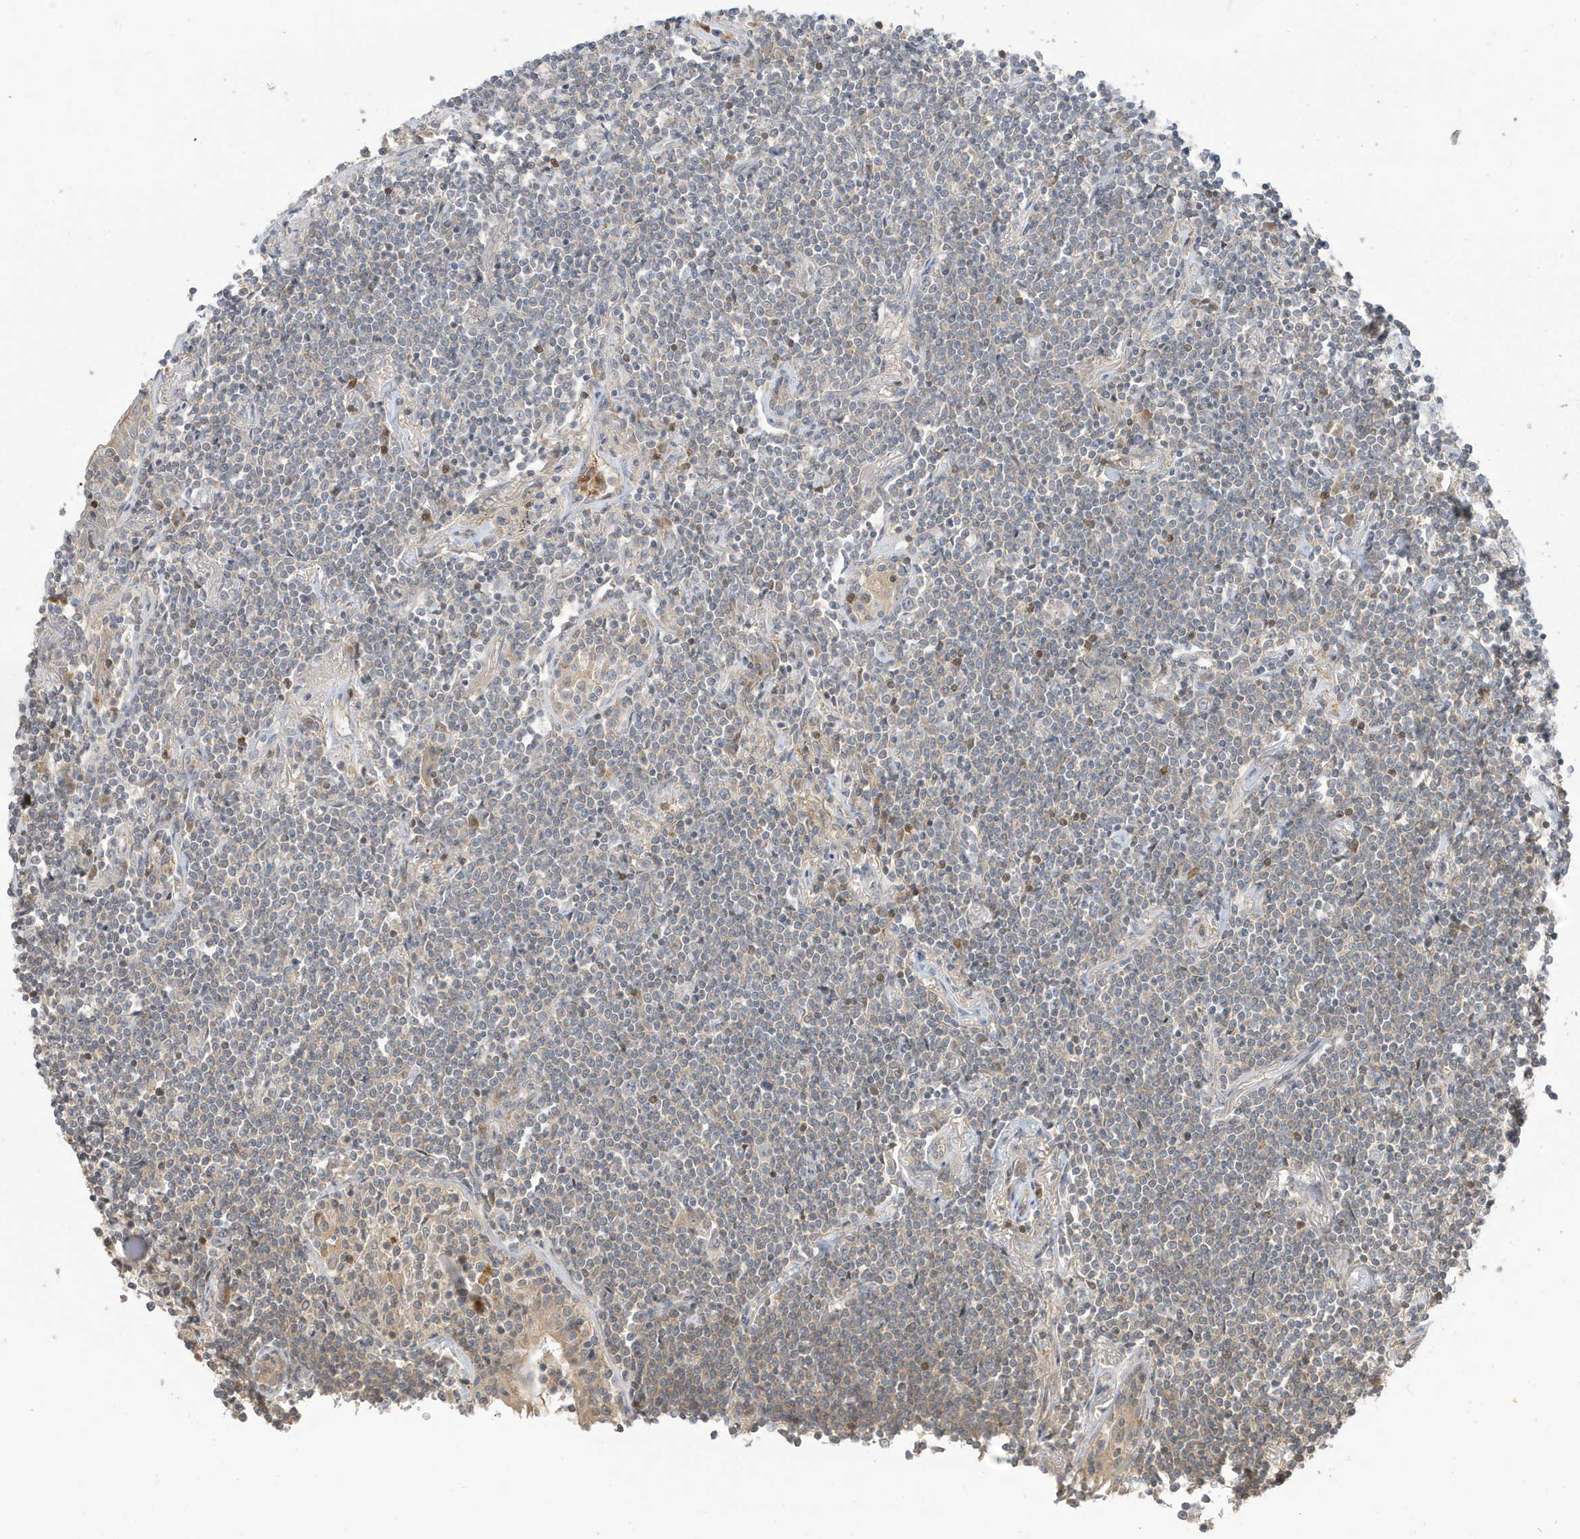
{"staining": {"intensity": "negative", "quantity": "none", "location": "none"}, "tissue": "lymphoma", "cell_type": "Tumor cells", "image_type": "cancer", "snomed": [{"axis": "morphology", "description": "Malignant lymphoma, non-Hodgkin's type, Low grade"}, {"axis": "topography", "description": "Lung"}], "caption": "Immunohistochemical staining of human malignant lymphoma, non-Hodgkin's type (low-grade) exhibits no significant expression in tumor cells.", "gene": "TAB3", "patient": {"sex": "female", "age": 71}}